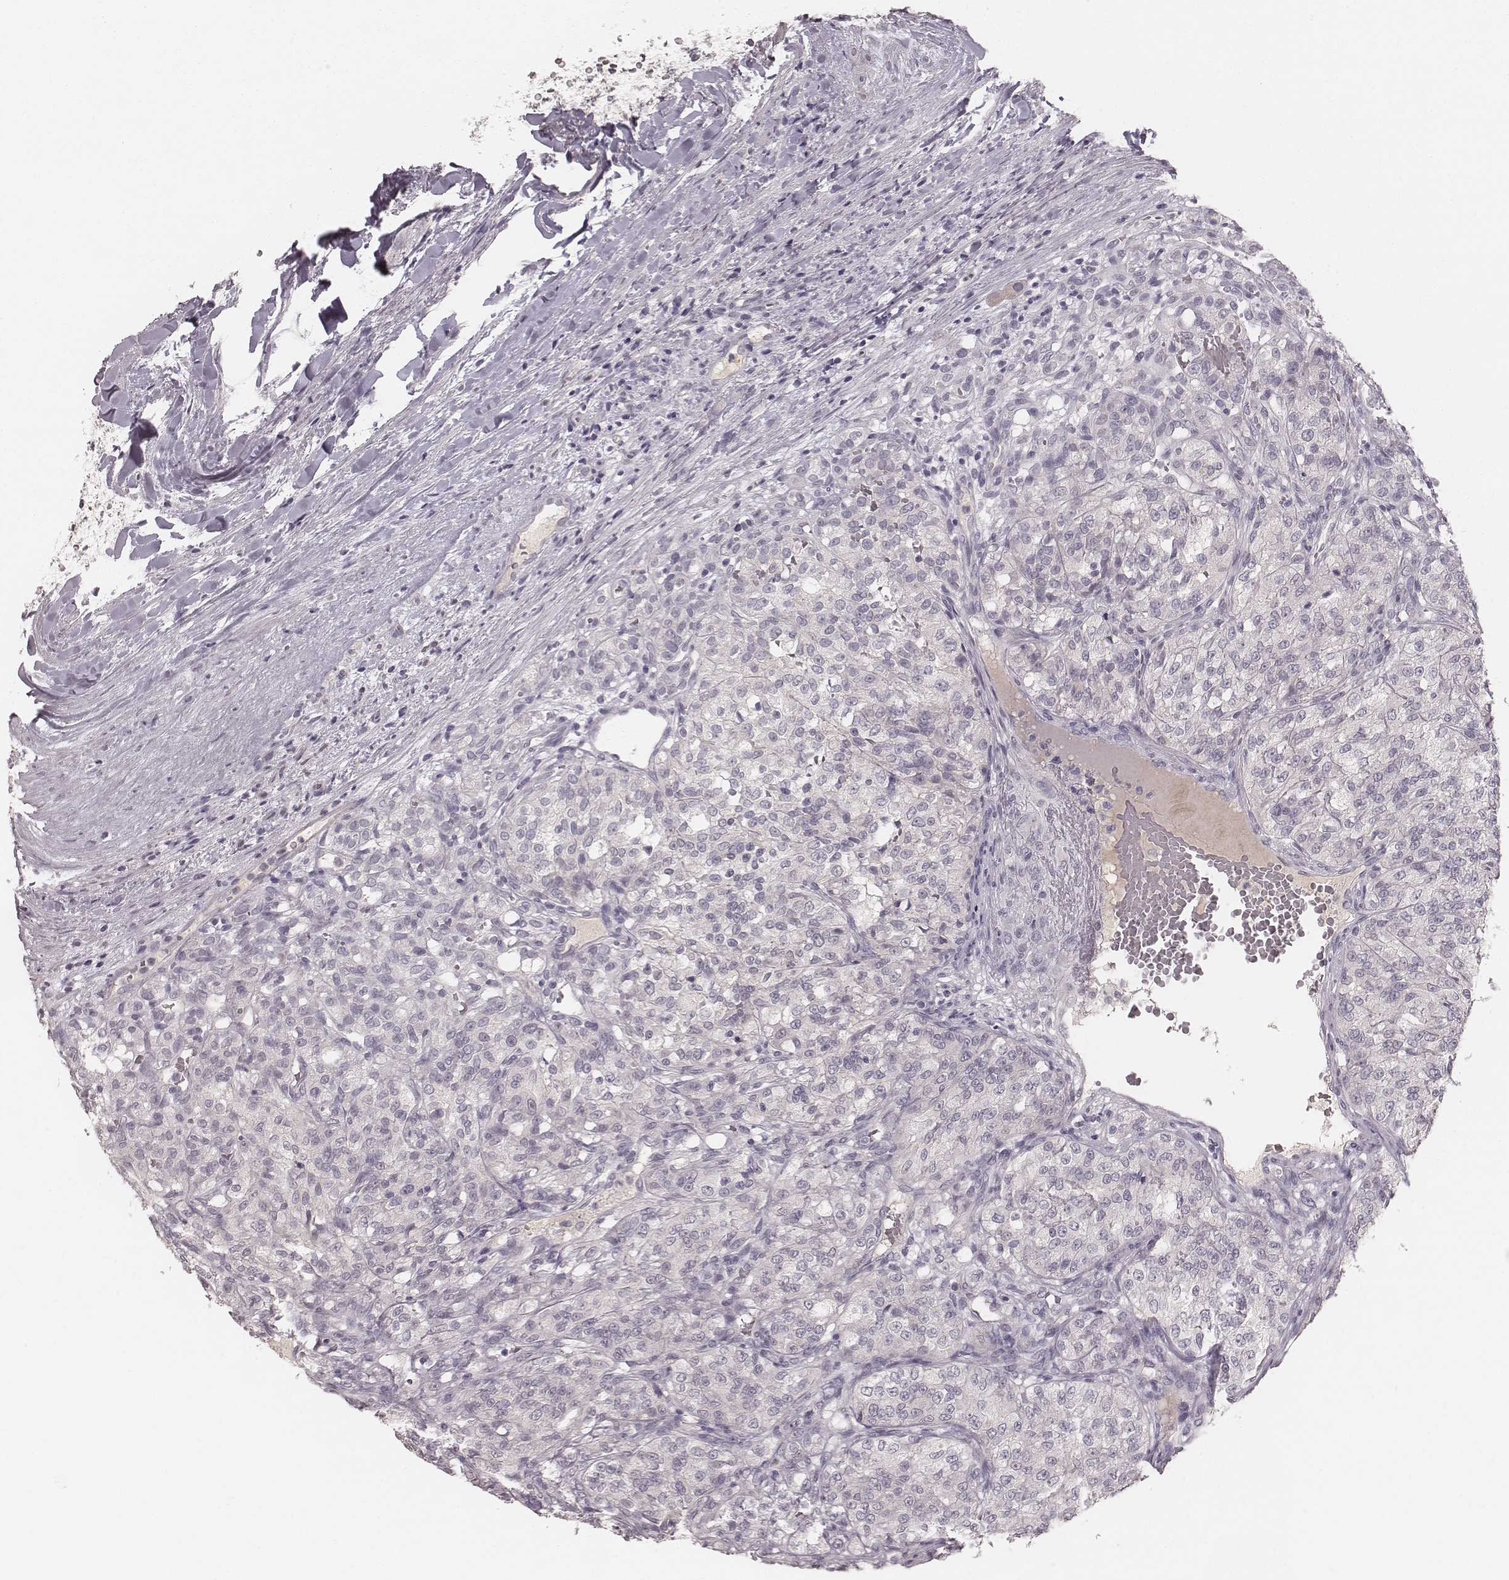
{"staining": {"intensity": "negative", "quantity": "none", "location": "none"}, "tissue": "renal cancer", "cell_type": "Tumor cells", "image_type": "cancer", "snomed": [{"axis": "morphology", "description": "Adenocarcinoma, NOS"}, {"axis": "topography", "description": "Kidney"}], "caption": "A micrograph of human renal cancer is negative for staining in tumor cells.", "gene": "LY6K", "patient": {"sex": "female", "age": 63}}